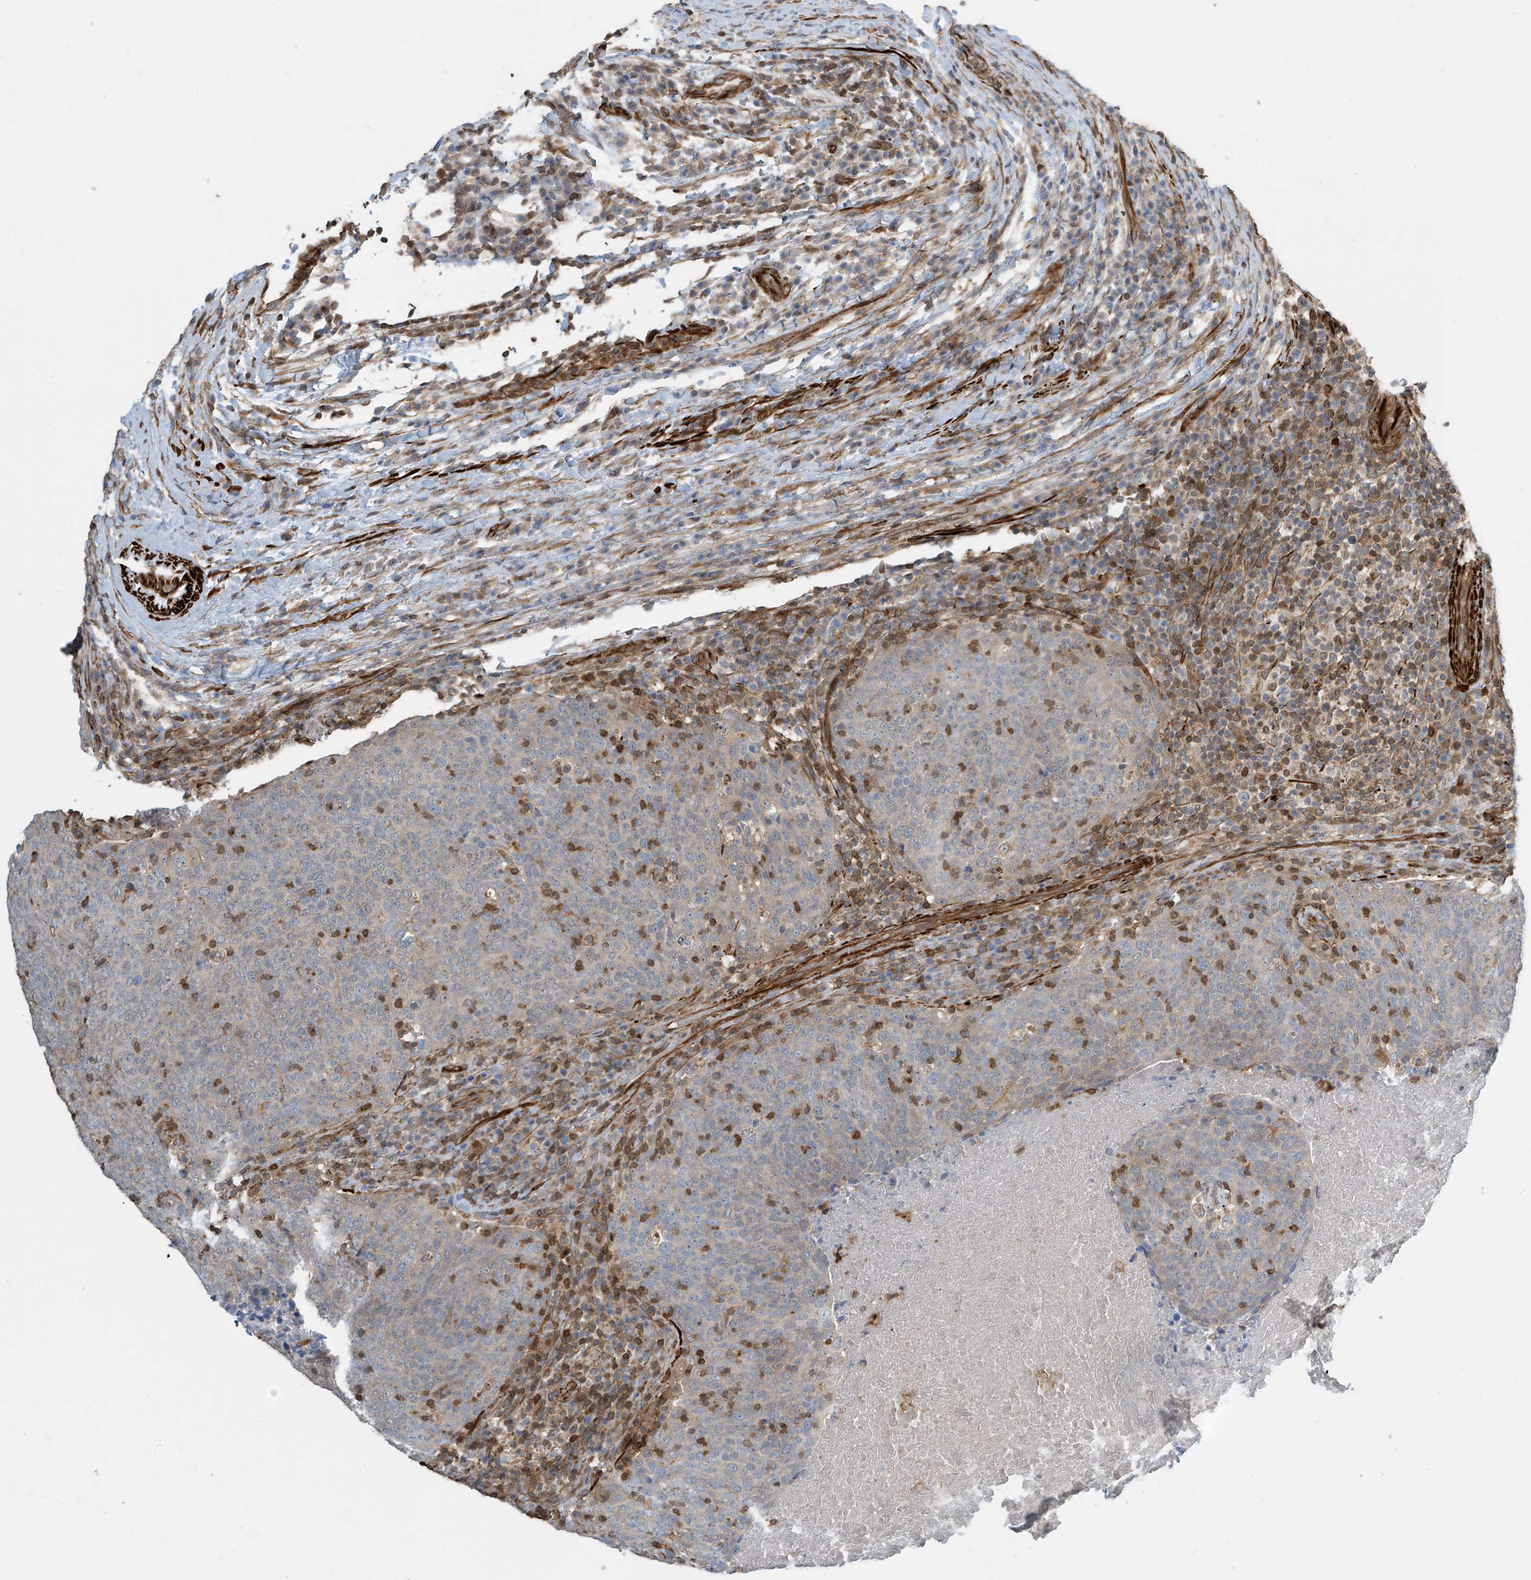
{"staining": {"intensity": "negative", "quantity": "none", "location": "none"}, "tissue": "head and neck cancer", "cell_type": "Tumor cells", "image_type": "cancer", "snomed": [{"axis": "morphology", "description": "Squamous cell carcinoma, NOS"}, {"axis": "morphology", "description": "Squamous cell carcinoma, metastatic, NOS"}, {"axis": "topography", "description": "Lymph node"}, {"axis": "topography", "description": "Head-Neck"}], "caption": "Immunohistochemistry histopathology image of human head and neck cancer (metastatic squamous cell carcinoma) stained for a protein (brown), which reveals no staining in tumor cells.", "gene": "SH3BGRL3", "patient": {"sex": "male", "age": 62}}